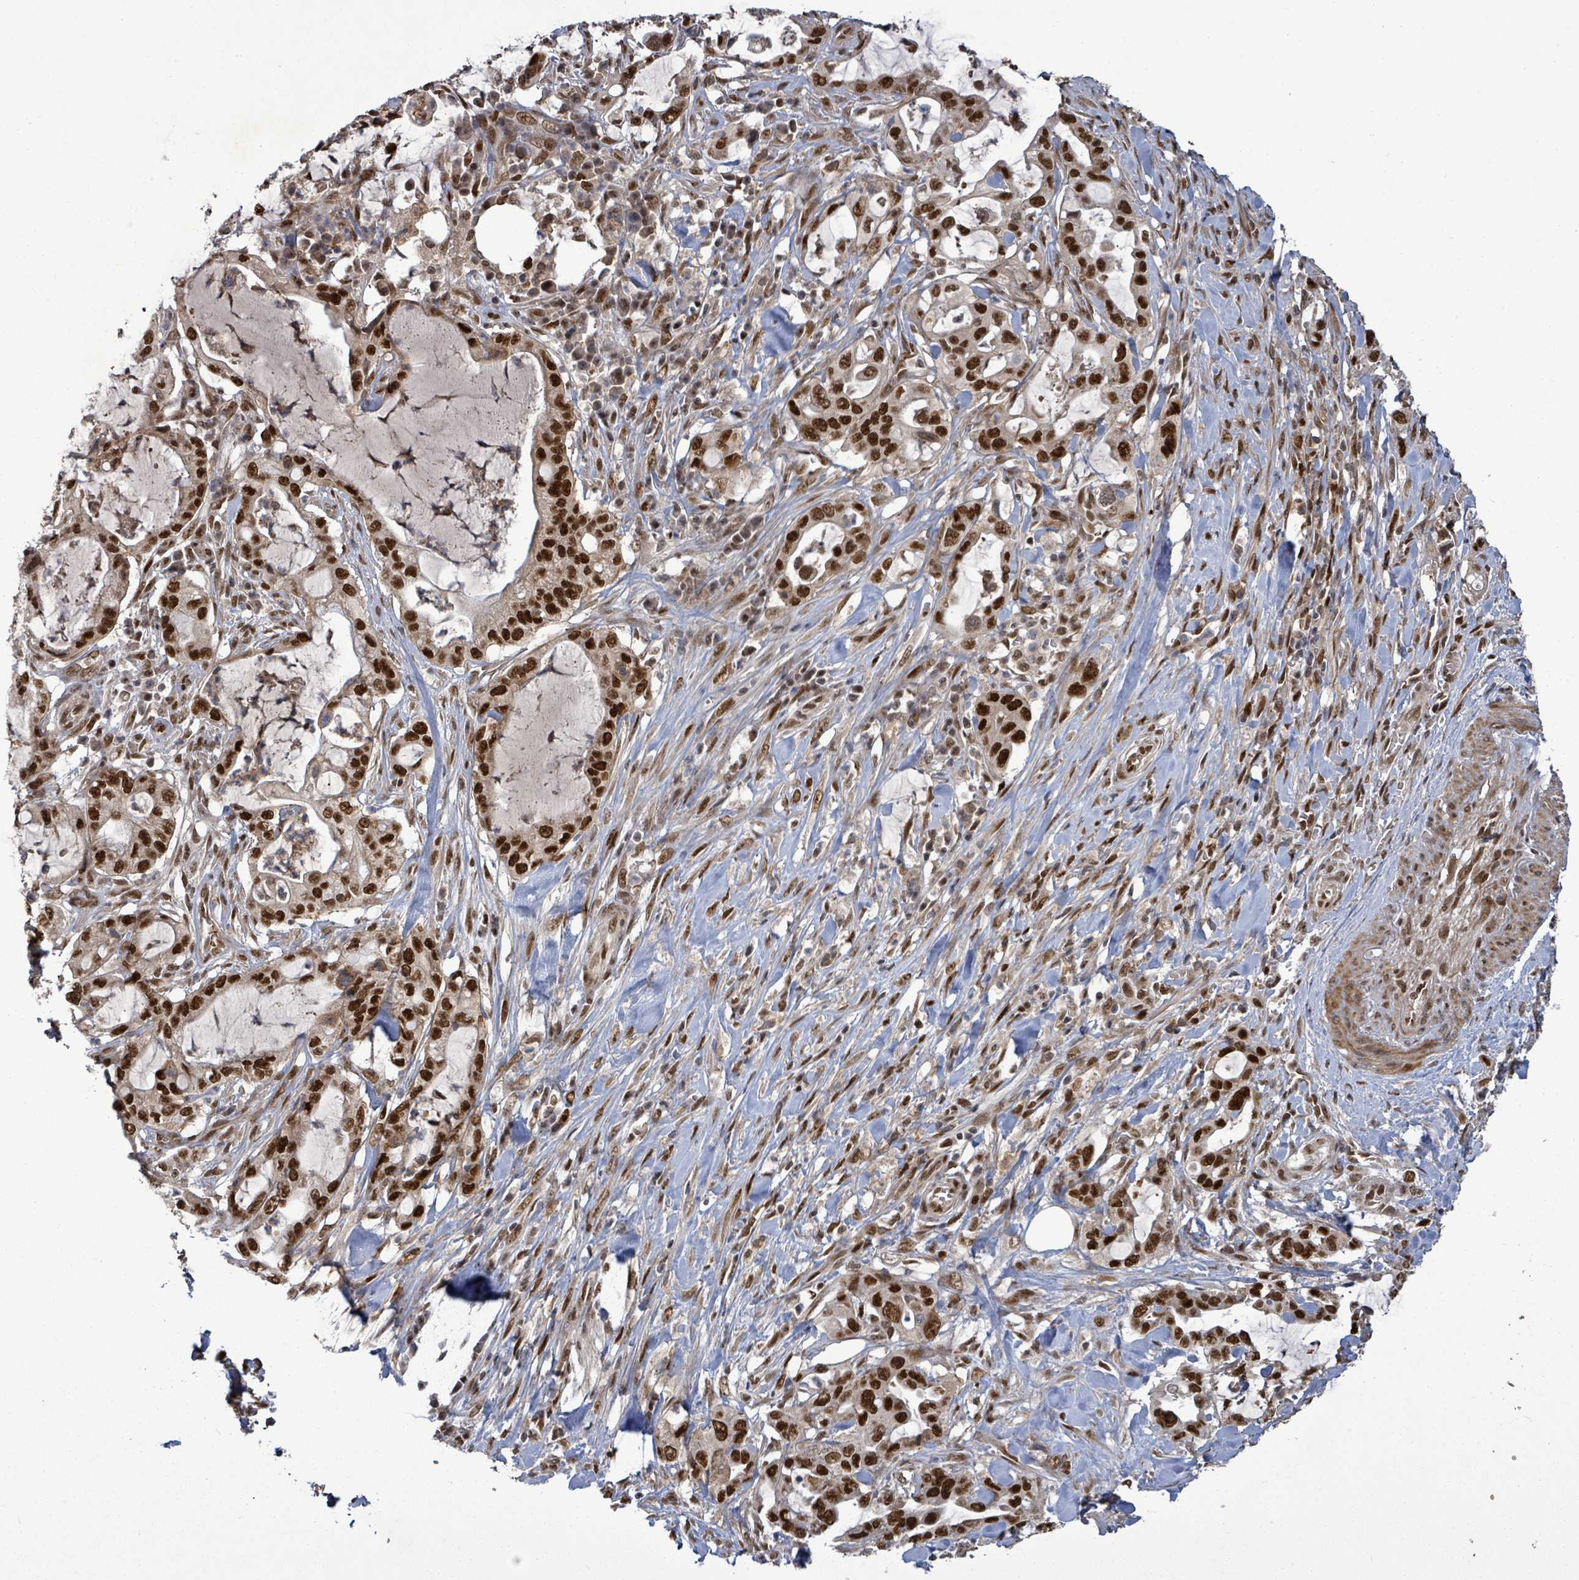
{"staining": {"intensity": "strong", "quantity": ">75%", "location": "nuclear"}, "tissue": "pancreatic cancer", "cell_type": "Tumor cells", "image_type": "cancer", "snomed": [{"axis": "morphology", "description": "Adenocarcinoma, NOS"}, {"axis": "topography", "description": "Pancreas"}], "caption": "Adenocarcinoma (pancreatic) stained with DAB immunohistochemistry shows high levels of strong nuclear expression in approximately >75% of tumor cells. The protein of interest is stained brown, and the nuclei are stained in blue (DAB (3,3'-diaminobenzidine) IHC with brightfield microscopy, high magnification).", "gene": "PATZ1", "patient": {"sex": "female", "age": 61}}